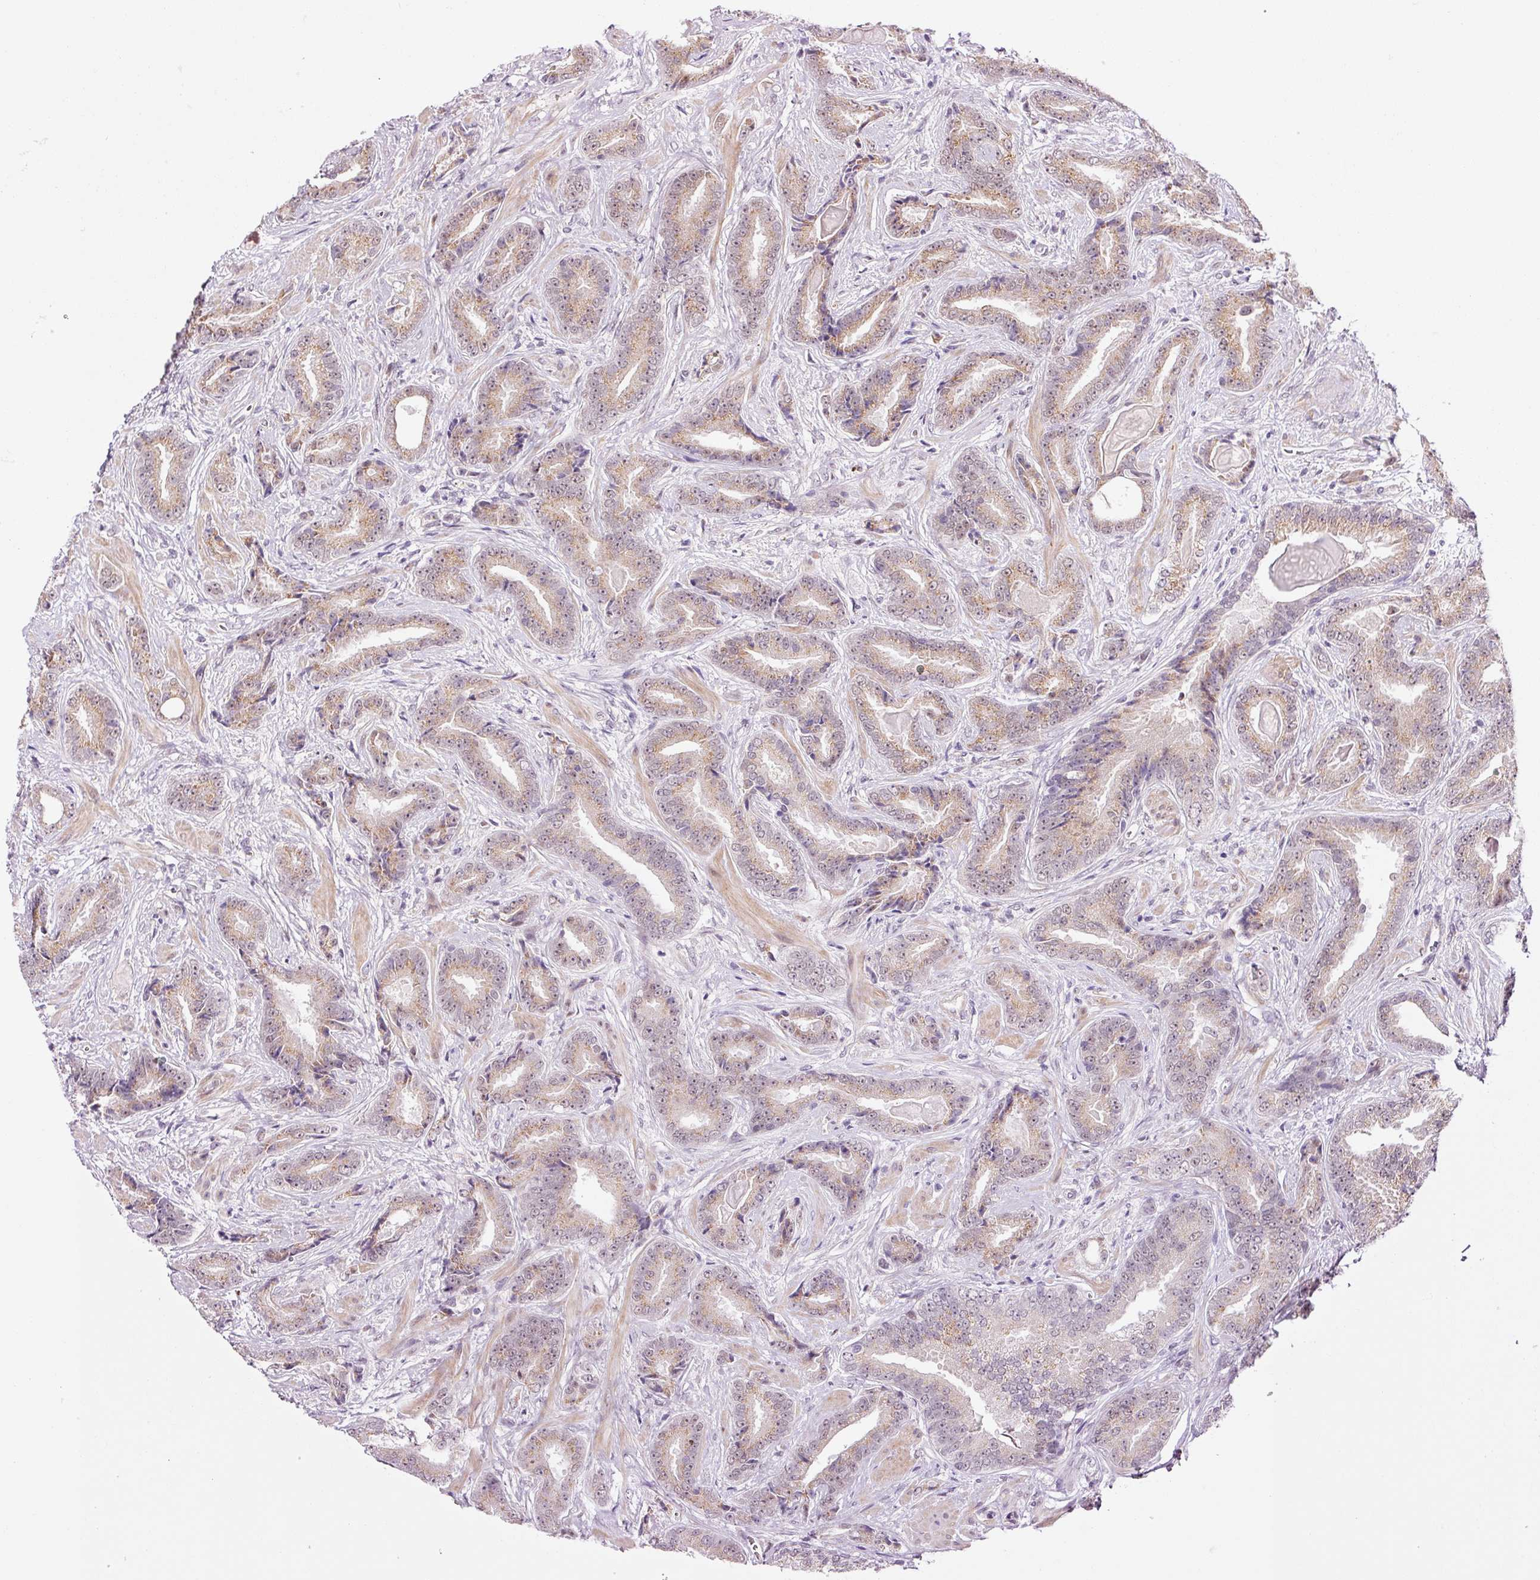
{"staining": {"intensity": "weak", "quantity": "25%-75%", "location": "cytoplasmic/membranous"}, "tissue": "prostate cancer", "cell_type": "Tumor cells", "image_type": "cancer", "snomed": [{"axis": "morphology", "description": "Adenocarcinoma, Low grade"}, {"axis": "topography", "description": "Prostate"}], "caption": "Low-grade adenocarcinoma (prostate) stained with a protein marker exhibits weak staining in tumor cells.", "gene": "ANKRD20A1", "patient": {"sex": "male", "age": 62}}